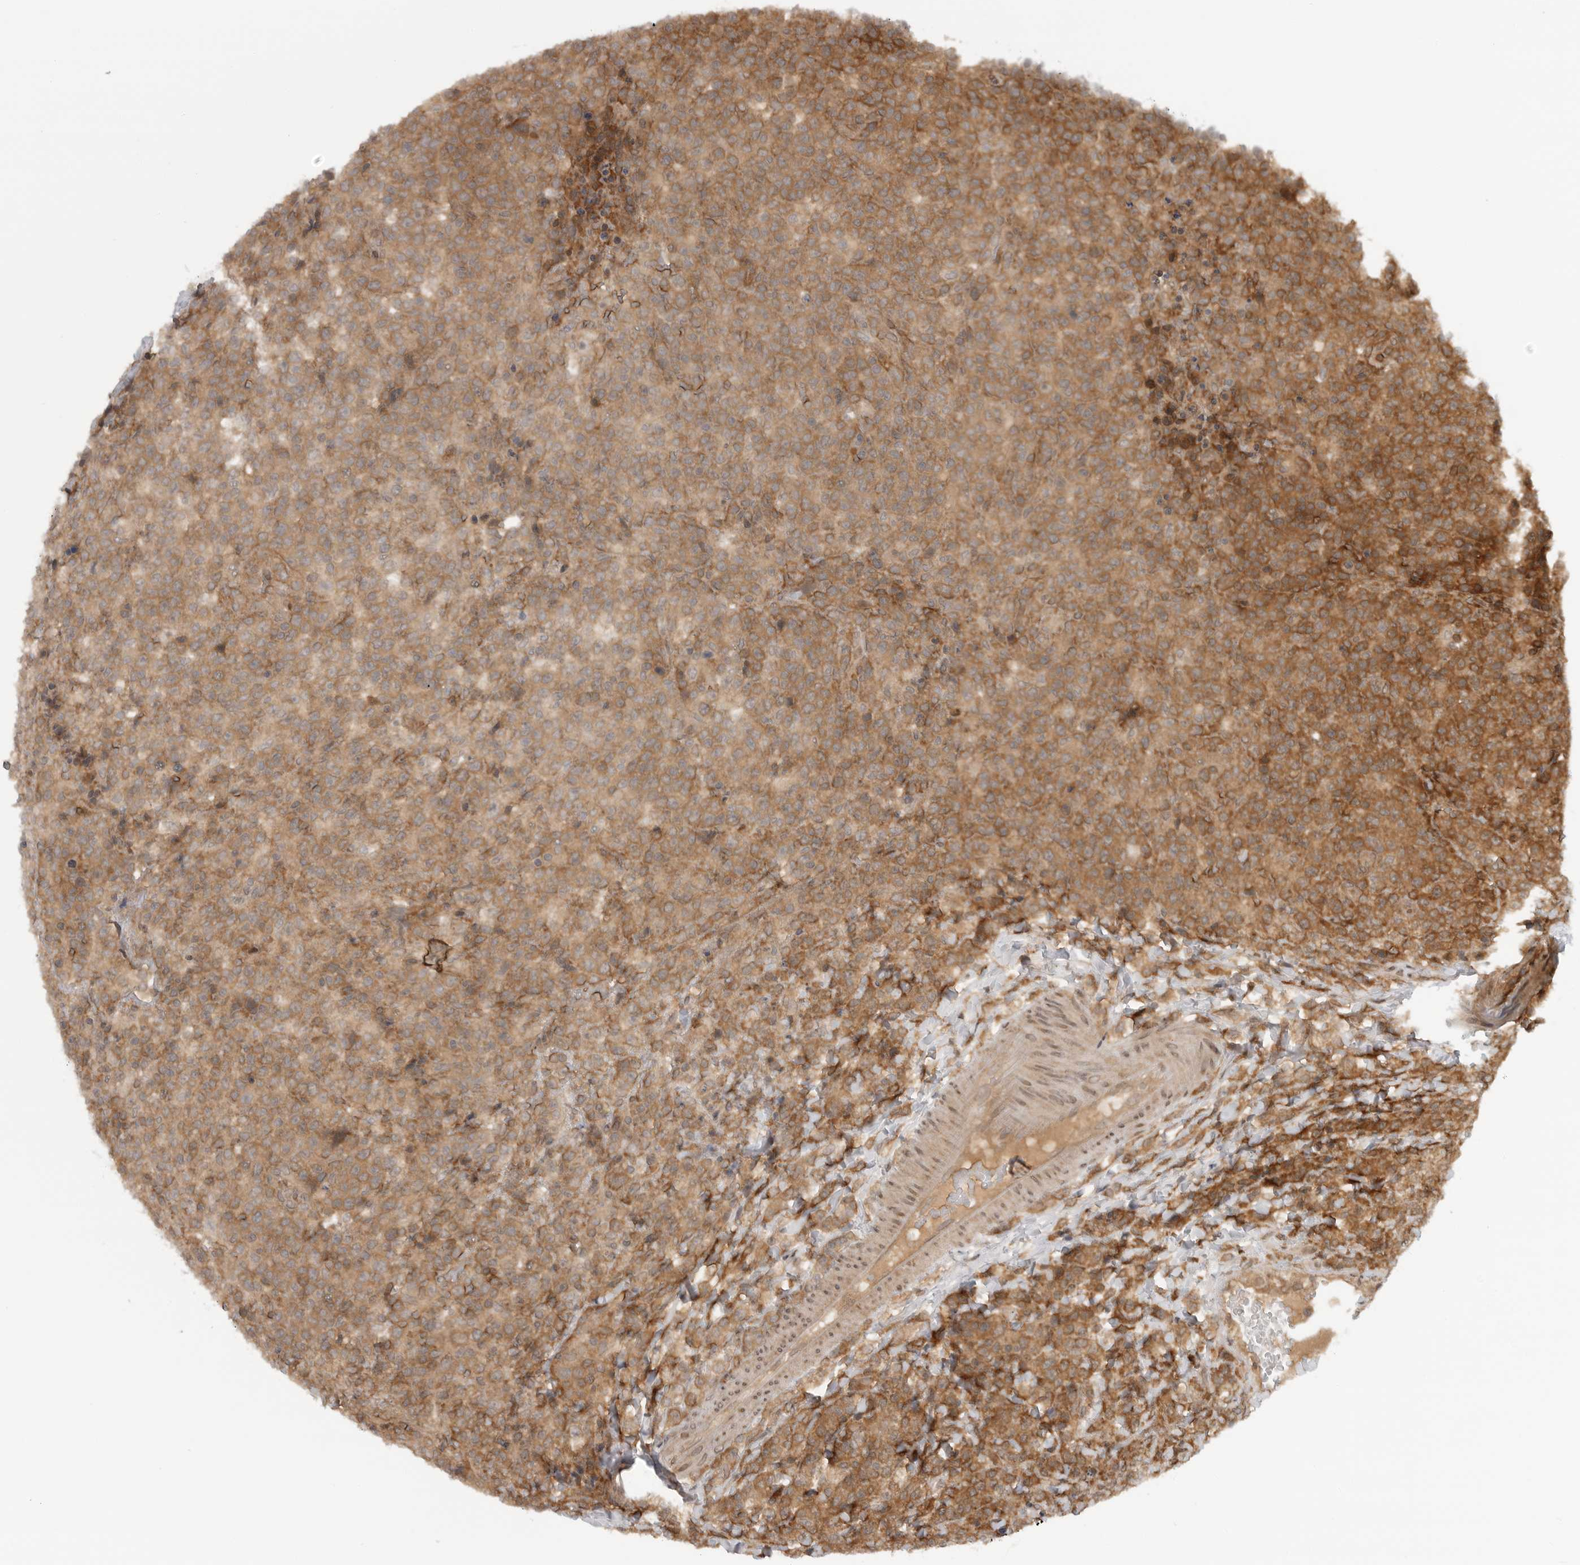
{"staining": {"intensity": "moderate", "quantity": ">75%", "location": "cytoplasmic/membranous"}, "tissue": "lymphoma", "cell_type": "Tumor cells", "image_type": "cancer", "snomed": [{"axis": "morphology", "description": "Malignant lymphoma, non-Hodgkin's type, High grade"}, {"axis": "topography", "description": "Lymph node"}], "caption": "About >75% of tumor cells in human lymphoma reveal moderate cytoplasmic/membranous protein positivity as visualized by brown immunohistochemical staining.", "gene": "SZRD1", "patient": {"sex": "male", "age": 13}}